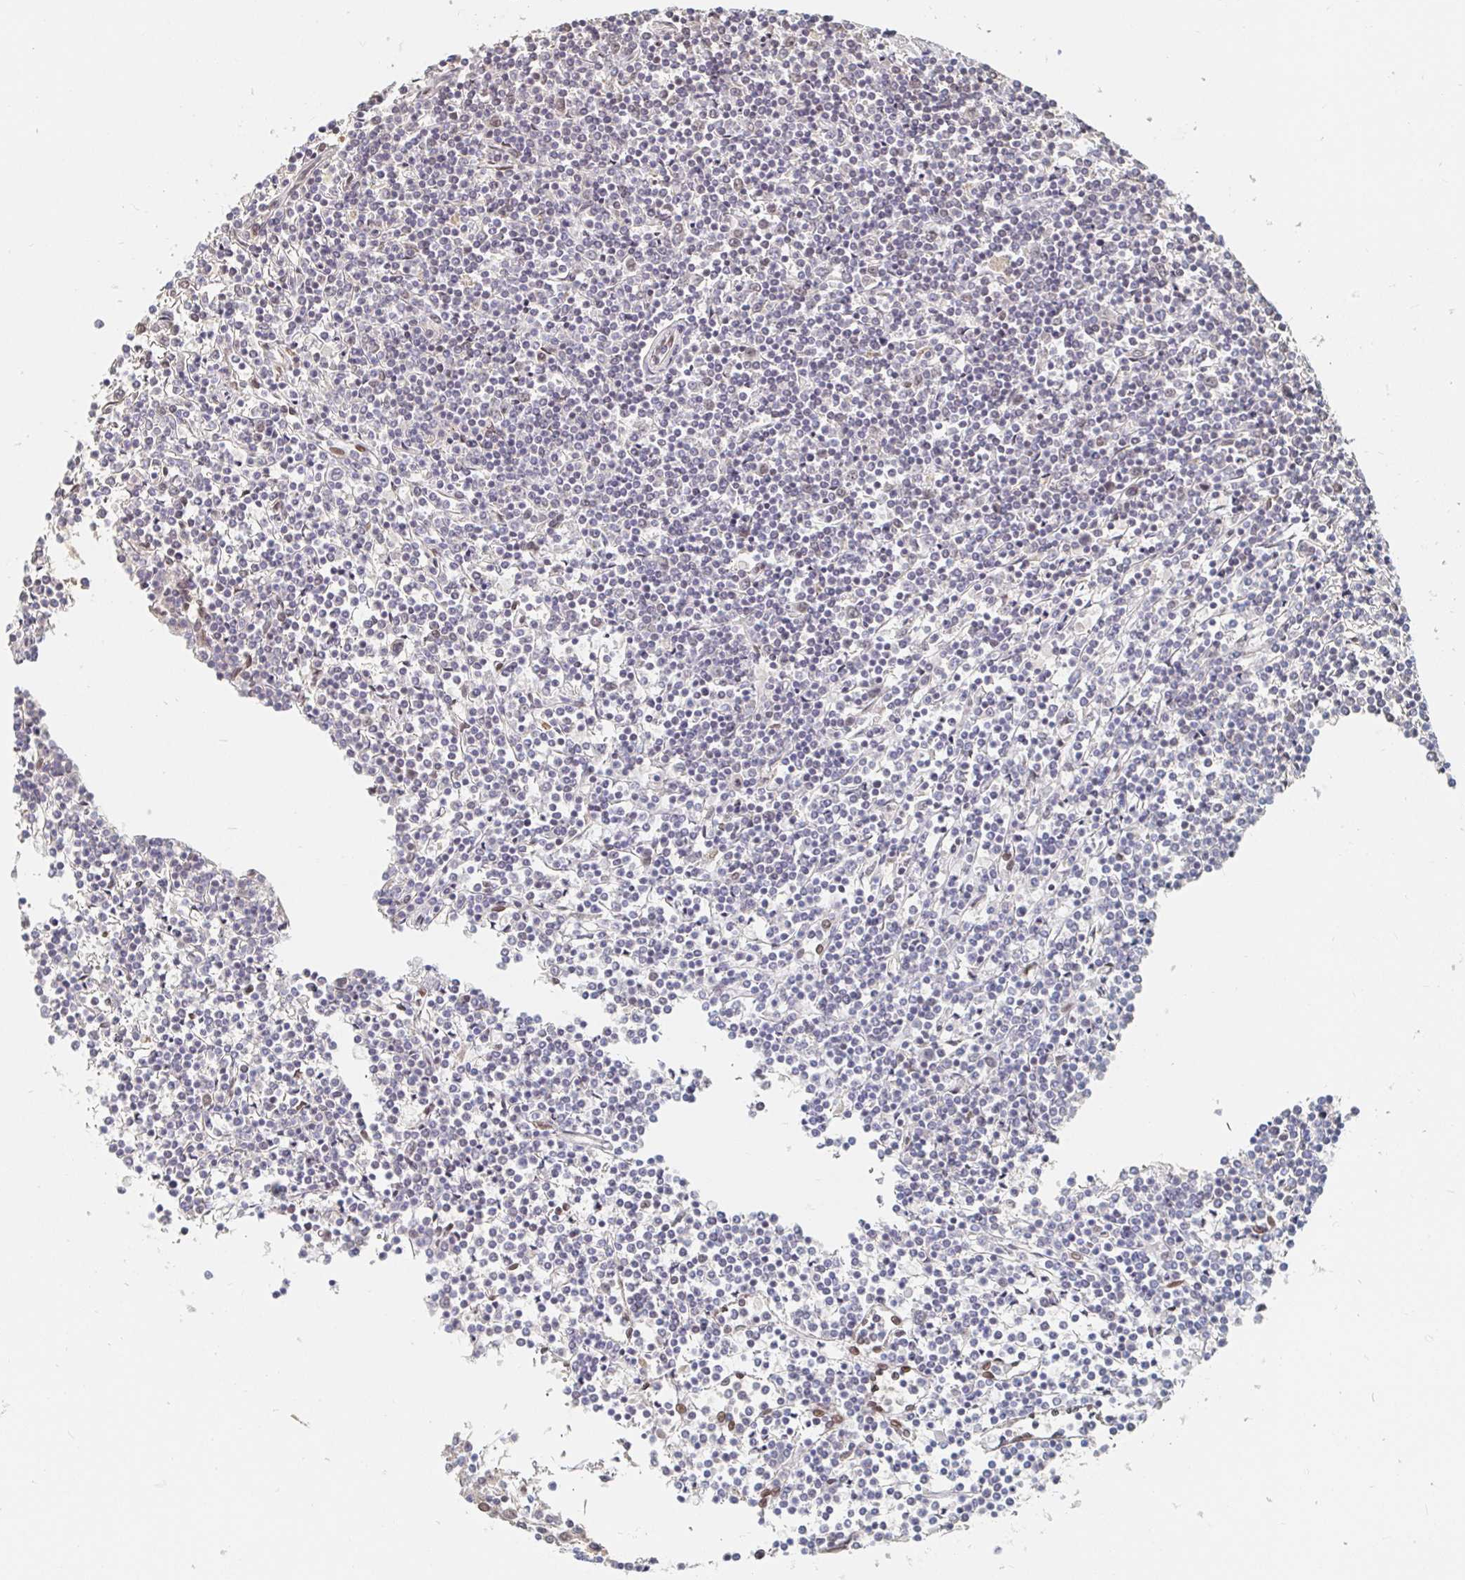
{"staining": {"intensity": "negative", "quantity": "none", "location": "none"}, "tissue": "lymphoma", "cell_type": "Tumor cells", "image_type": "cancer", "snomed": [{"axis": "morphology", "description": "Malignant lymphoma, non-Hodgkin's type, Low grade"}, {"axis": "topography", "description": "Spleen"}], "caption": "Tumor cells show no significant staining in low-grade malignant lymphoma, non-Hodgkin's type.", "gene": "CHD2", "patient": {"sex": "female", "age": 19}}